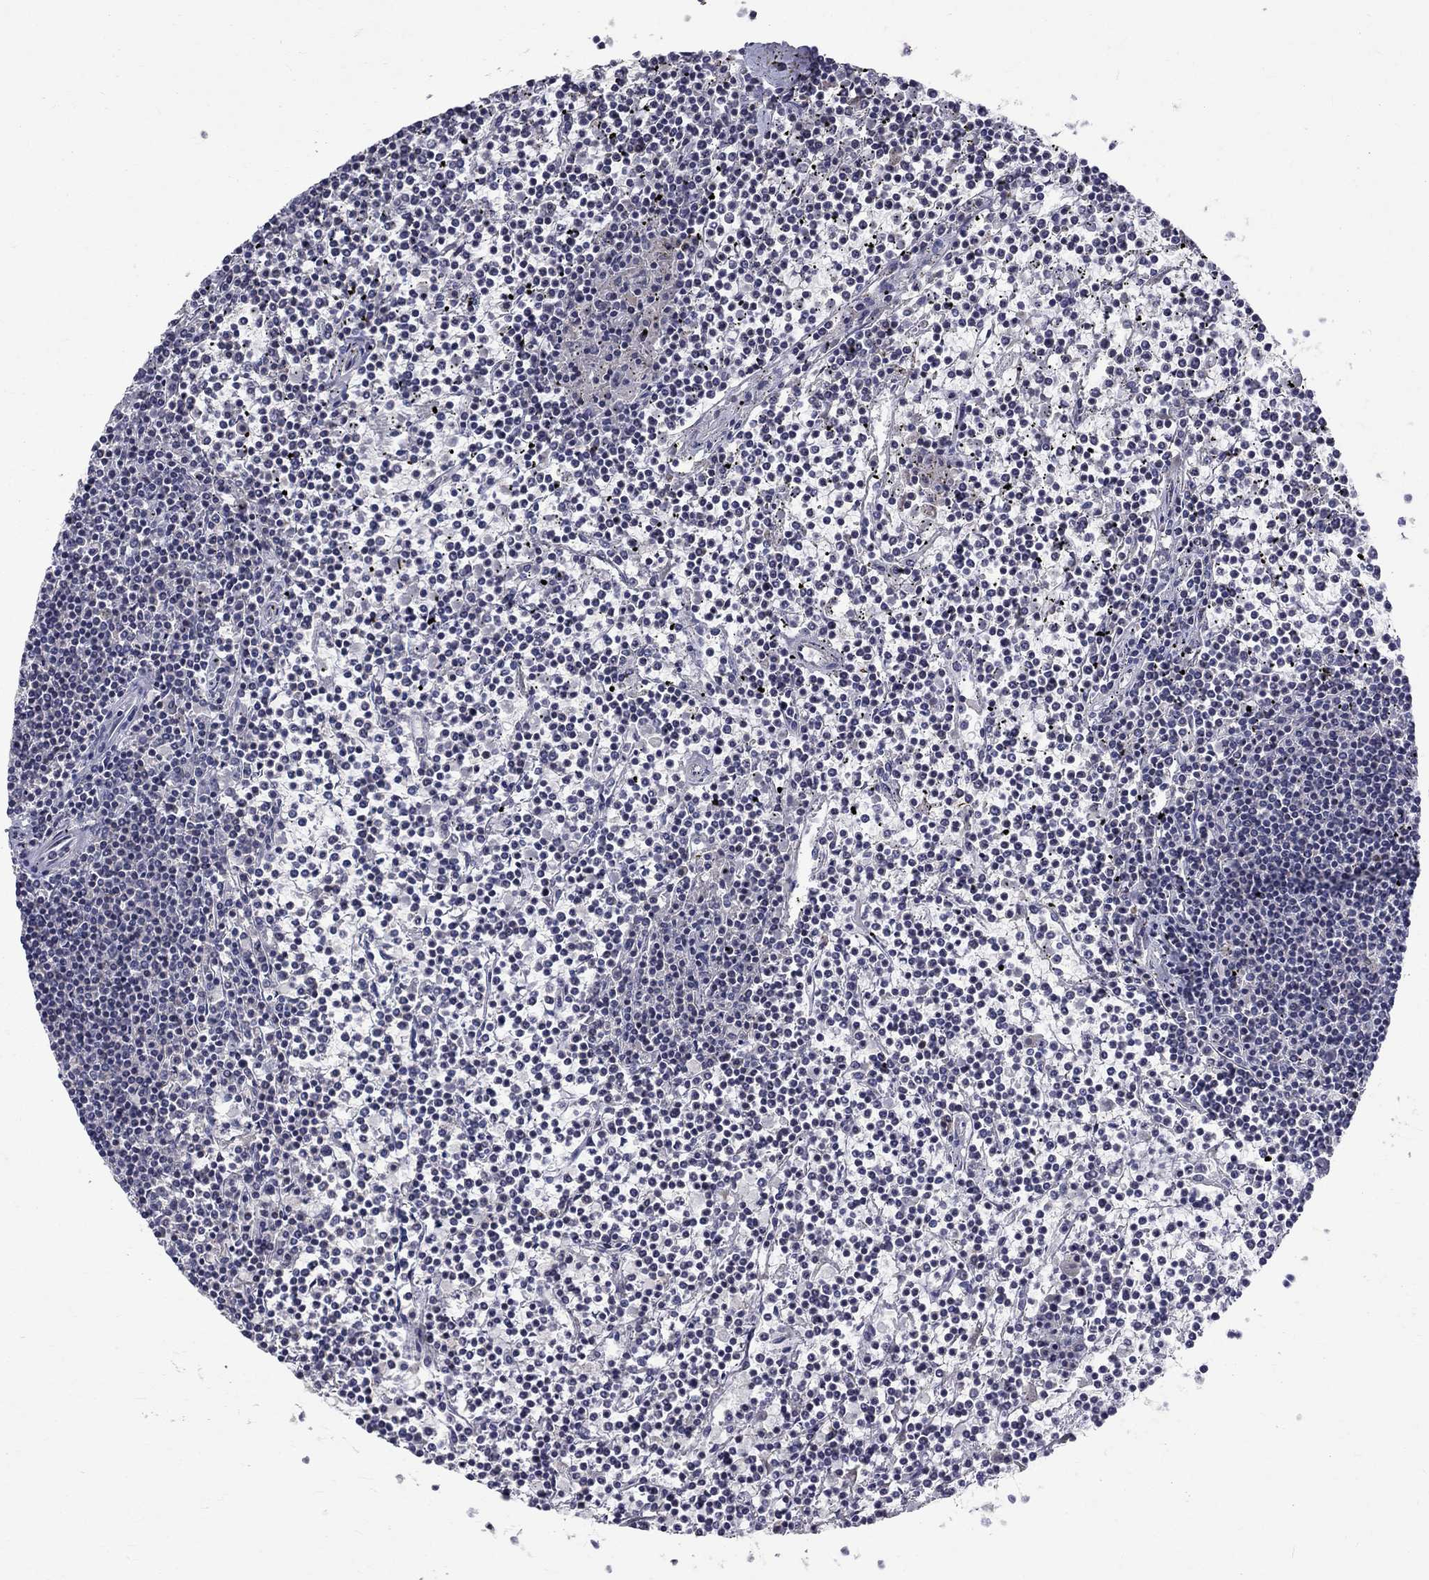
{"staining": {"intensity": "negative", "quantity": "none", "location": "none"}, "tissue": "lymphoma", "cell_type": "Tumor cells", "image_type": "cancer", "snomed": [{"axis": "morphology", "description": "Malignant lymphoma, non-Hodgkin's type, Low grade"}, {"axis": "topography", "description": "Spleen"}], "caption": "This is a photomicrograph of immunohistochemistry (IHC) staining of low-grade malignant lymphoma, non-Hodgkin's type, which shows no staining in tumor cells.", "gene": "SLC4A10", "patient": {"sex": "female", "age": 19}}